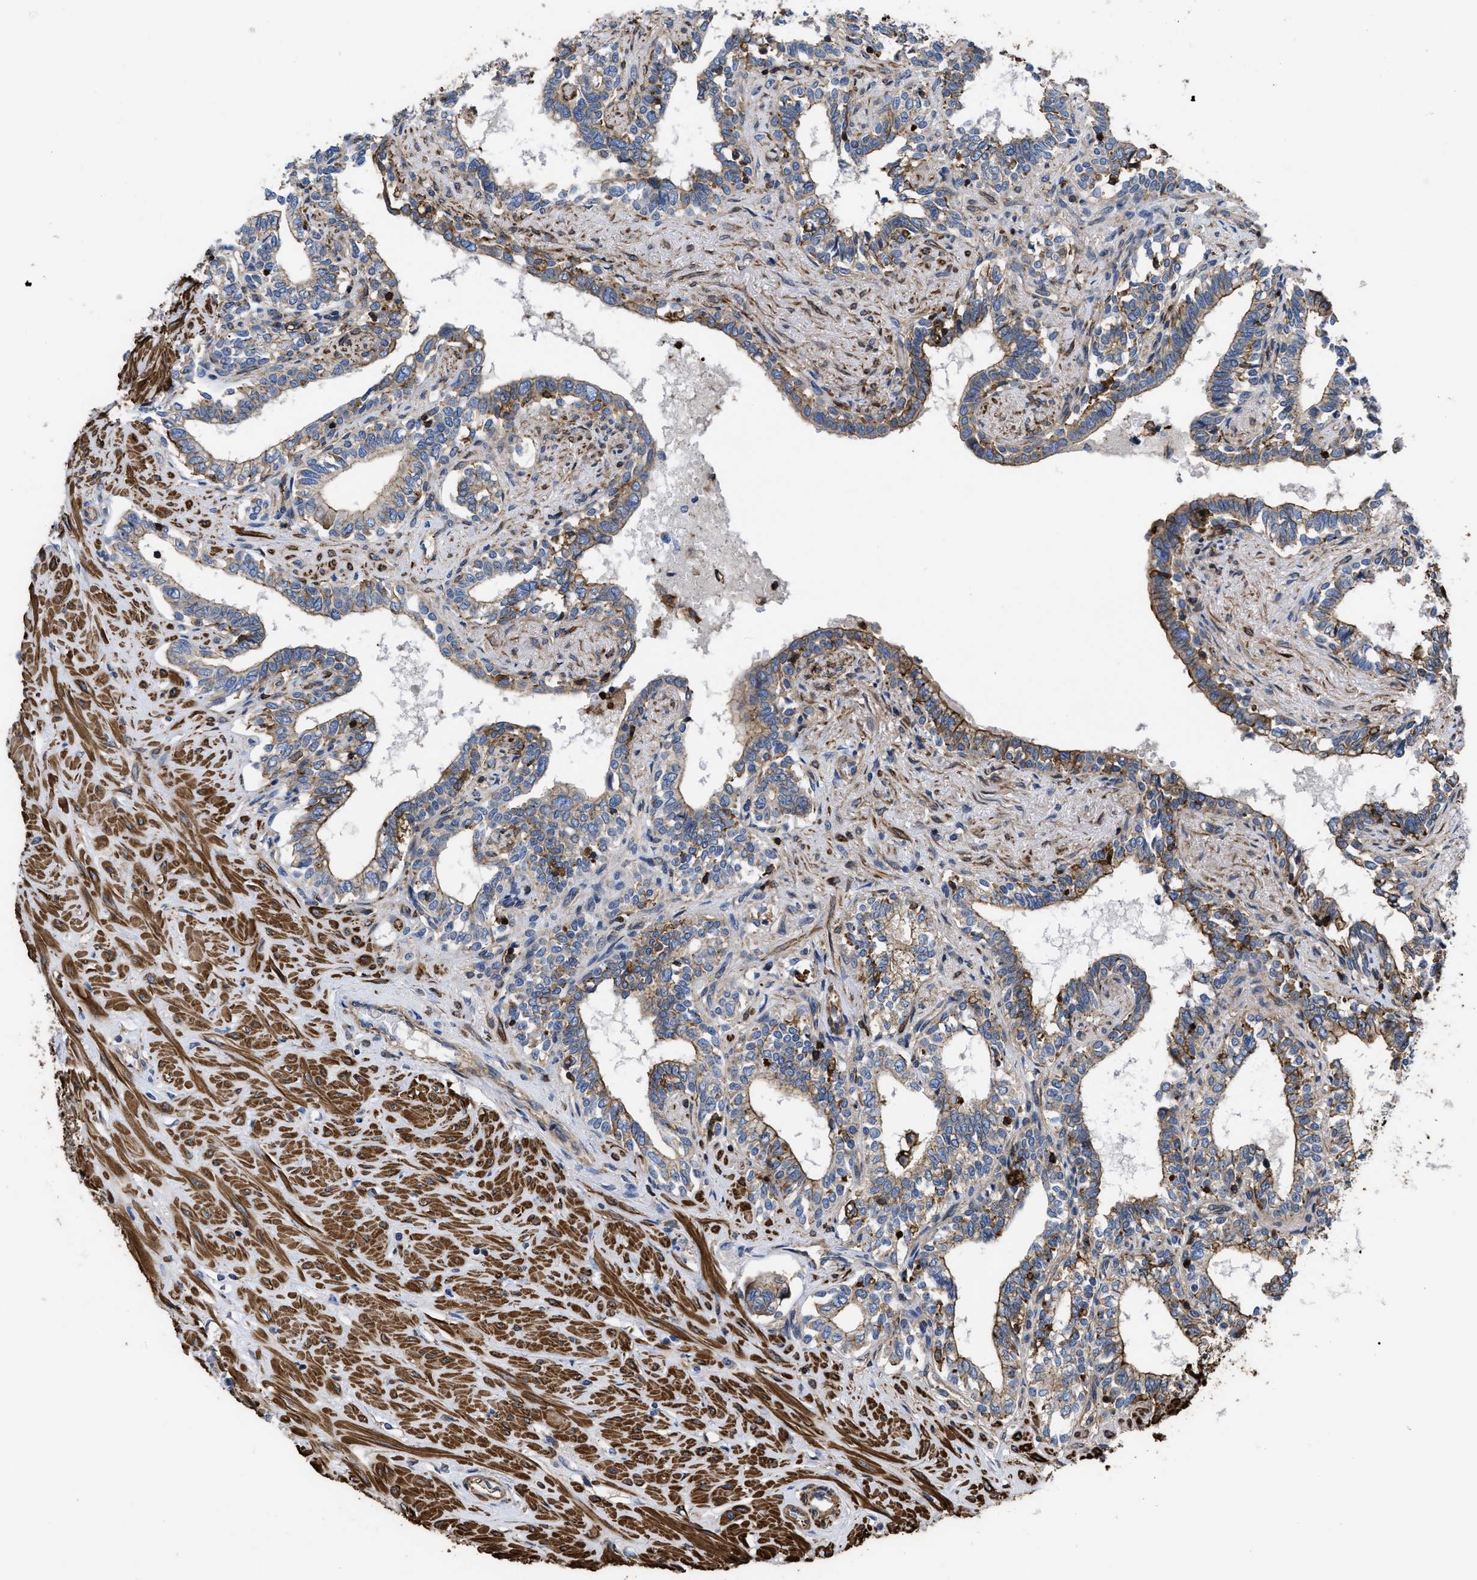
{"staining": {"intensity": "moderate", "quantity": ">75%", "location": "cytoplasmic/membranous"}, "tissue": "seminal vesicle", "cell_type": "Glandular cells", "image_type": "normal", "snomed": [{"axis": "morphology", "description": "Normal tissue, NOS"}, {"axis": "morphology", "description": "Adenocarcinoma, High grade"}, {"axis": "topography", "description": "Prostate"}, {"axis": "topography", "description": "Seminal veicle"}], "caption": "Brown immunohistochemical staining in unremarkable human seminal vesicle exhibits moderate cytoplasmic/membranous staining in approximately >75% of glandular cells.", "gene": "SCUBE2", "patient": {"sex": "male", "age": 55}}